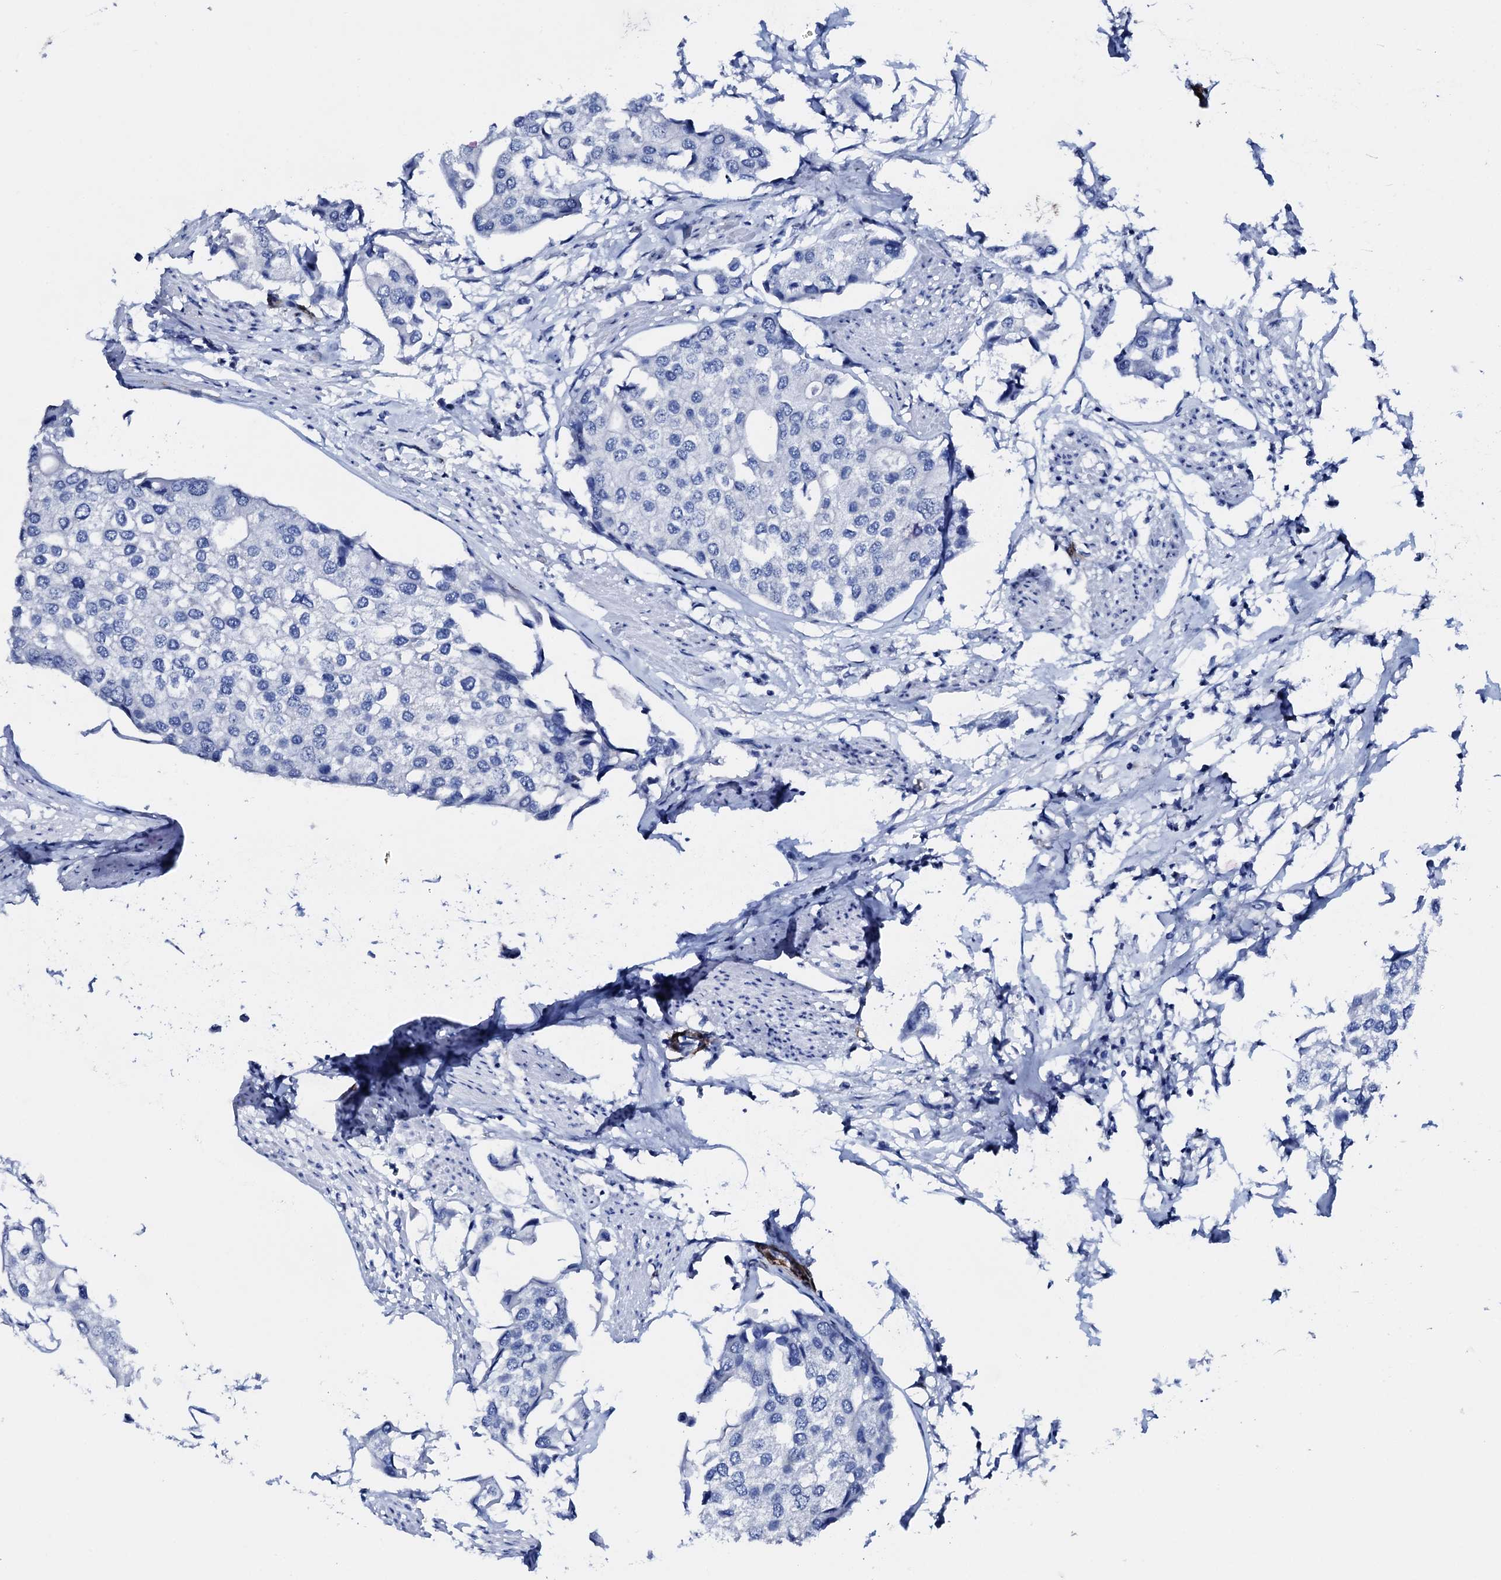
{"staining": {"intensity": "negative", "quantity": "none", "location": "none"}, "tissue": "urothelial cancer", "cell_type": "Tumor cells", "image_type": "cancer", "snomed": [{"axis": "morphology", "description": "Urothelial carcinoma, High grade"}, {"axis": "topography", "description": "Urinary bladder"}], "caption": "The immunohistochemistry photomicrograph has no significant staining in tumor cells of urothelial cancer tissue.", "gene": "NRIP2", "patient": {"sex": "male", "age": 64}}